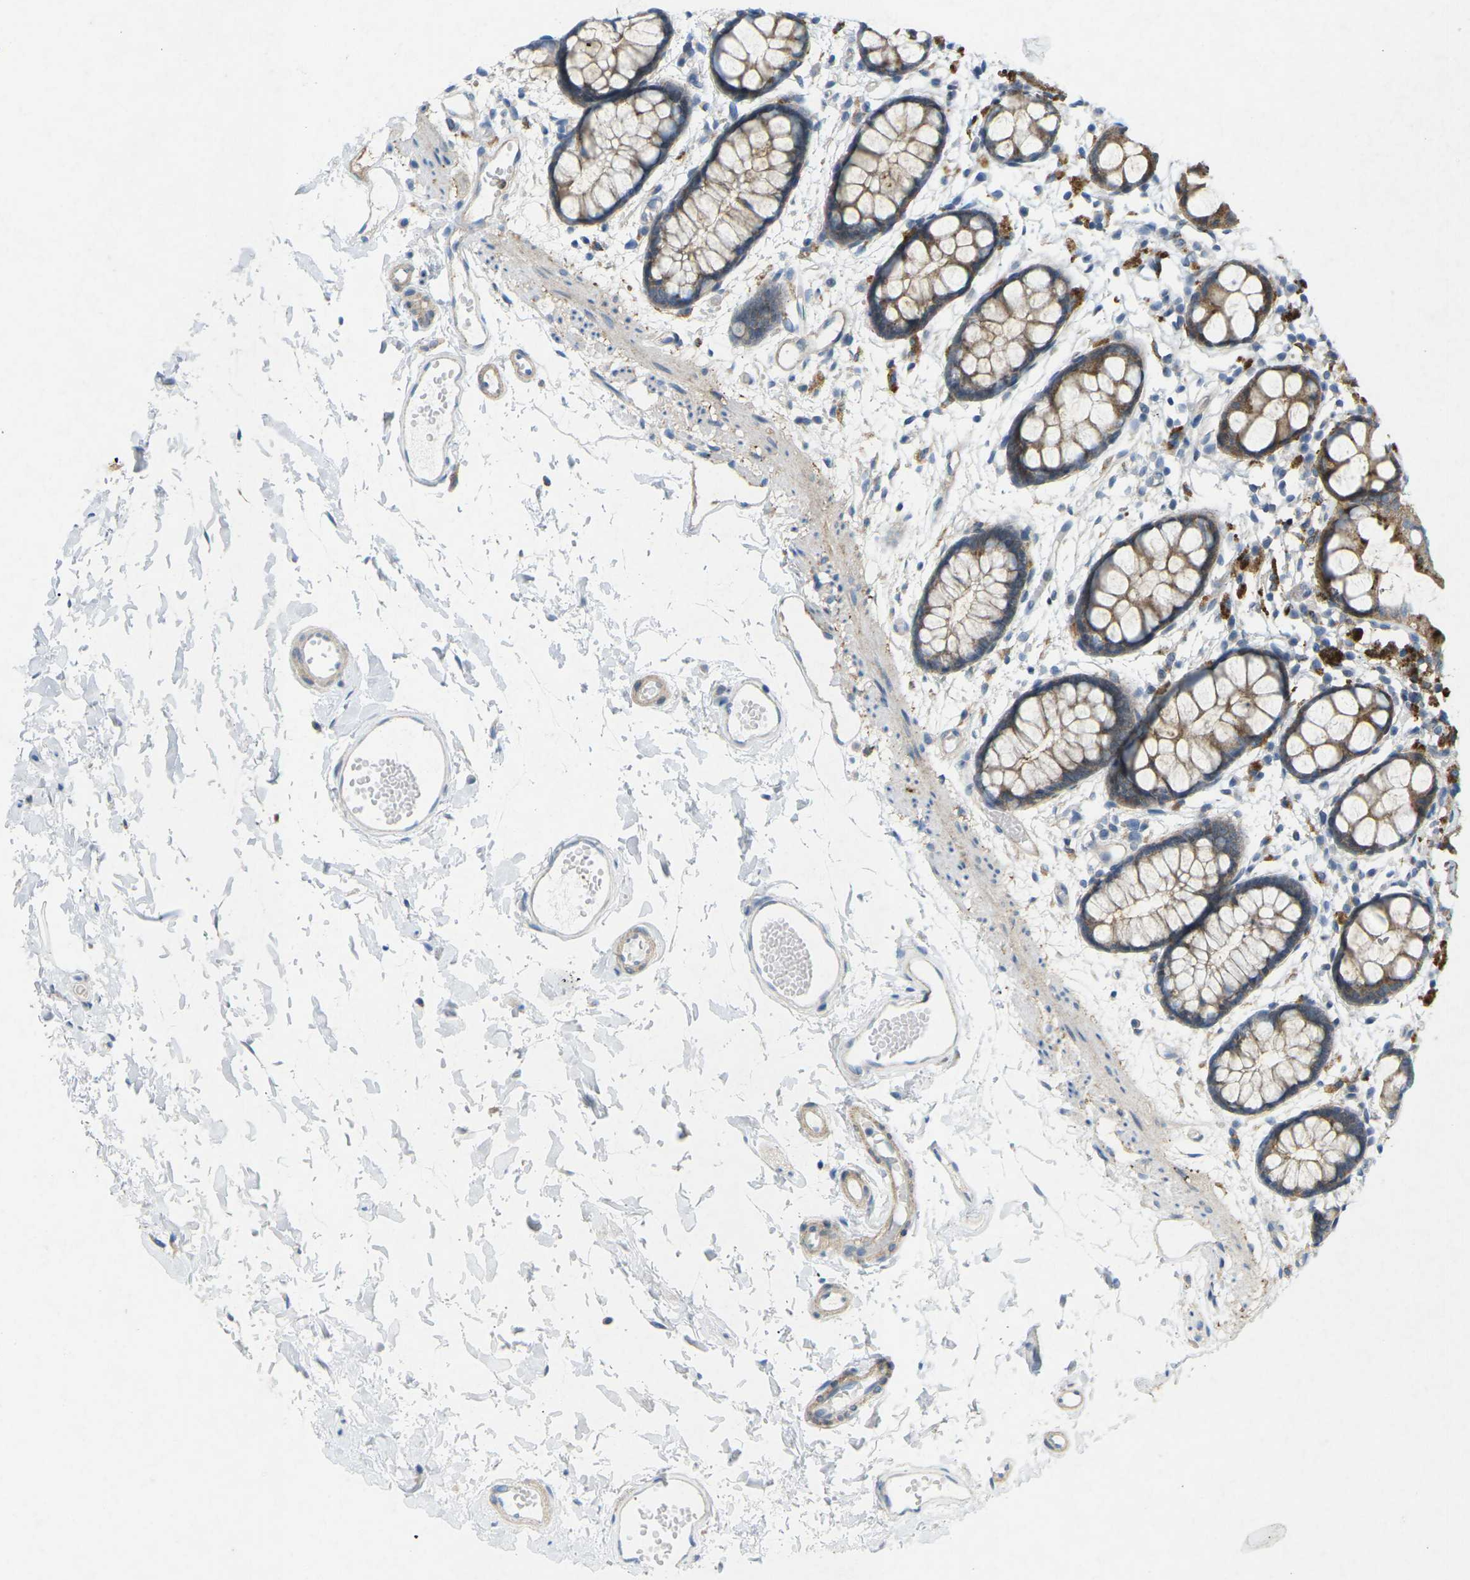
{"staining": {"intensity": "moderate", "quantity": ">75%", "location": "cytoplasmic/membranous"}, "tissue": "rectum", "cell_type": "Glandular cells", "image_type": "normal", "snomed": [{"axis": "morphology", "description": "Normal tissue, NOS"}, {"axis": "topography", "description": "Rectum"}], "caption": "Immunohistochemical staining of benign human rectum reveals medium levels of moderate cytoplasmic/membranous staining in approximately >75% of glandular cells.", "gene": "STK11", "patient": {"sex": "female", "age": 66}}